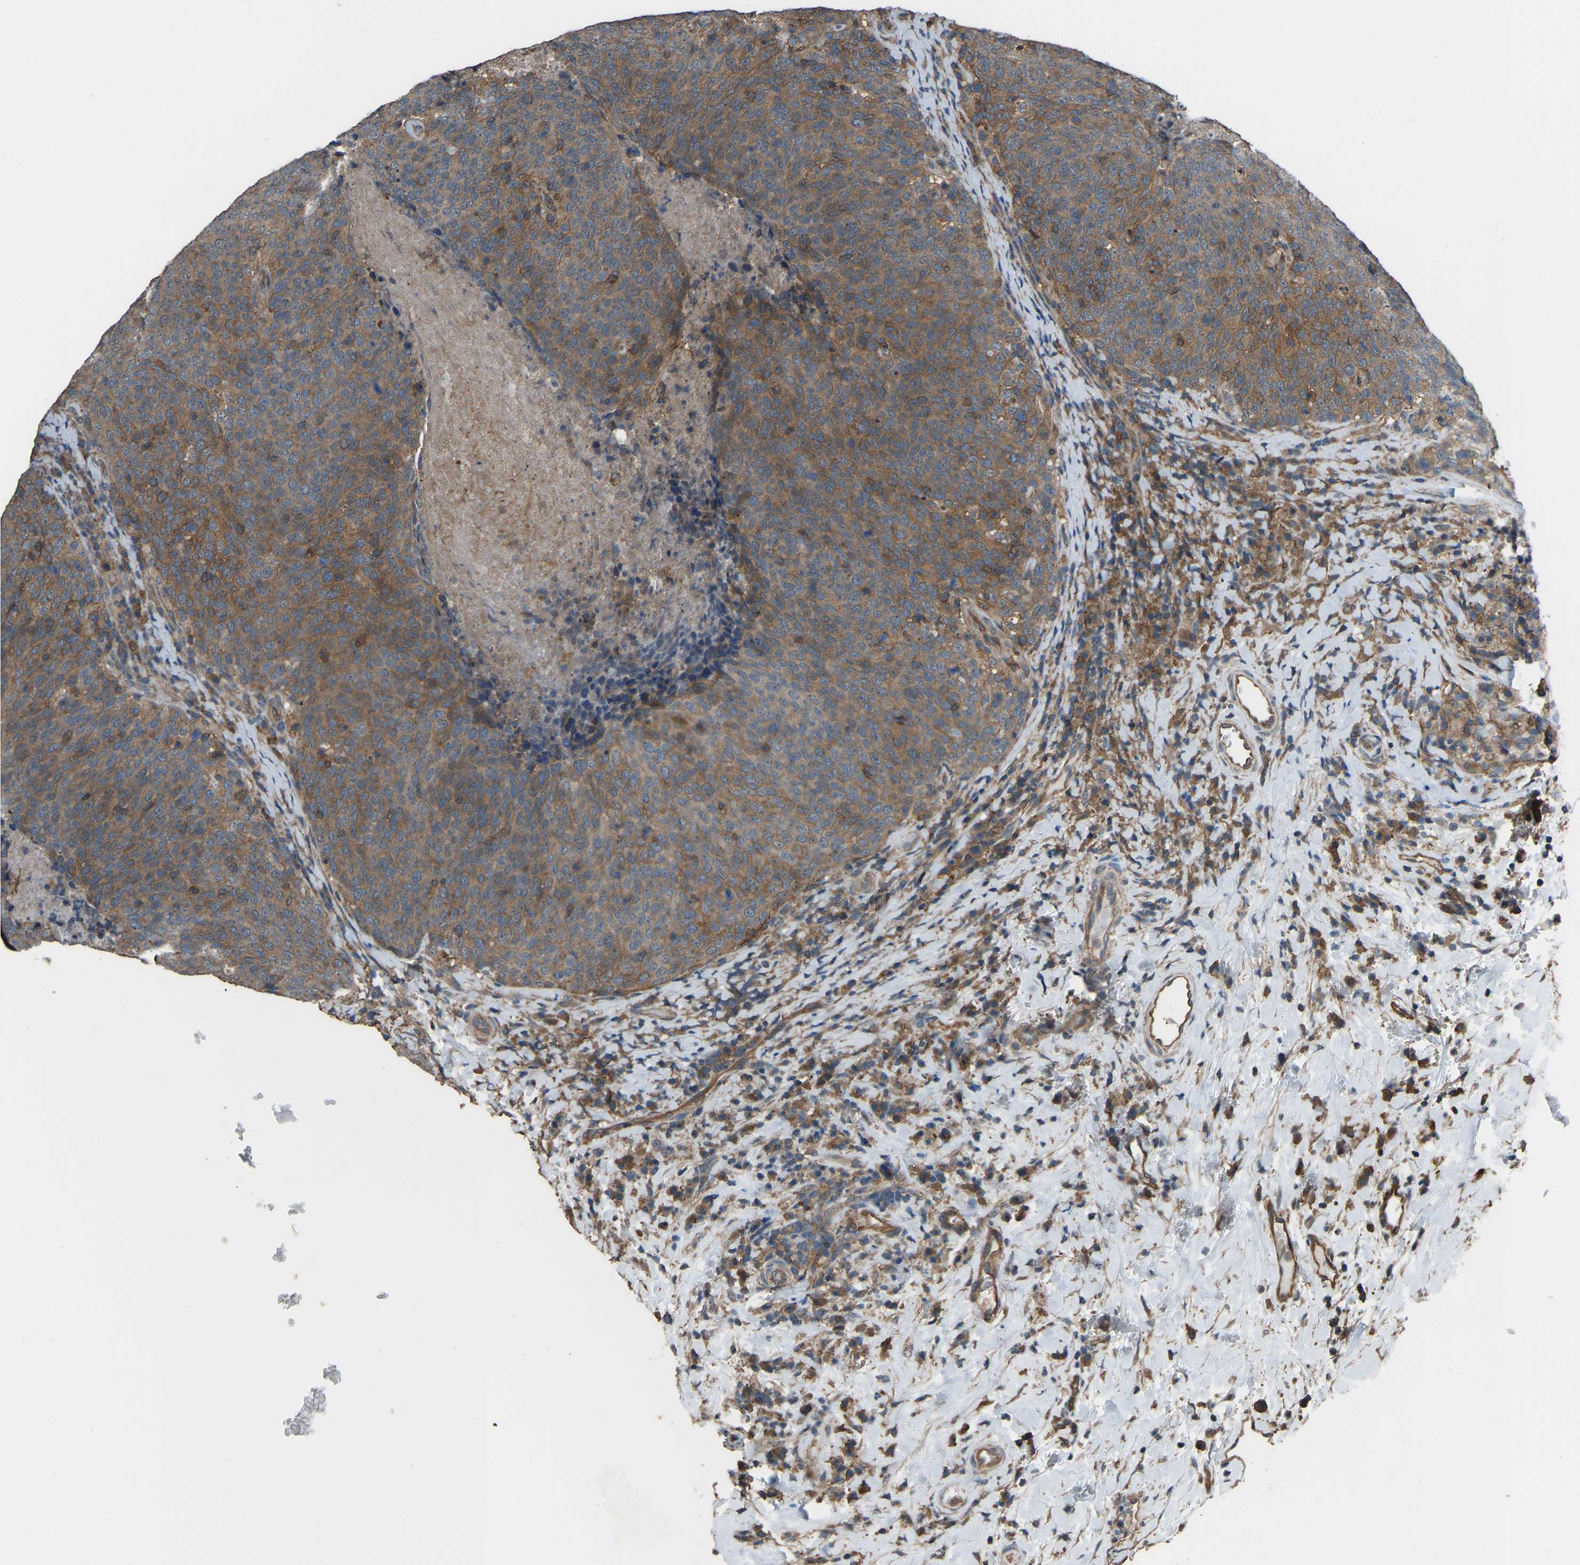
{"staining": {"intensity": "moderate", "quantity": ">75%", "location": "cytoplasmic/membranous"}, "tissue": "head and neck cancer", "cell_type": "Tumor cells", "image_type": "cancer", "snomed": [{"axis": "morphology", "description": "Squamous cell carcinoma, NOS"}, {"axis": "morphology", "description": "Squamous cell carcinoma, metastatic, NOS"}, {"axis": "topography", "description": "Lymph node"}, {"axis": "topography", "description": "Head-Neck"}], "caption": "Moderate cytoplasmic/membranous protein staining is seen in about >75% of tumor cells in head and neck cancer.", "gene": "SLC4A2", "patient": {"sex": "male", "age": 62}}